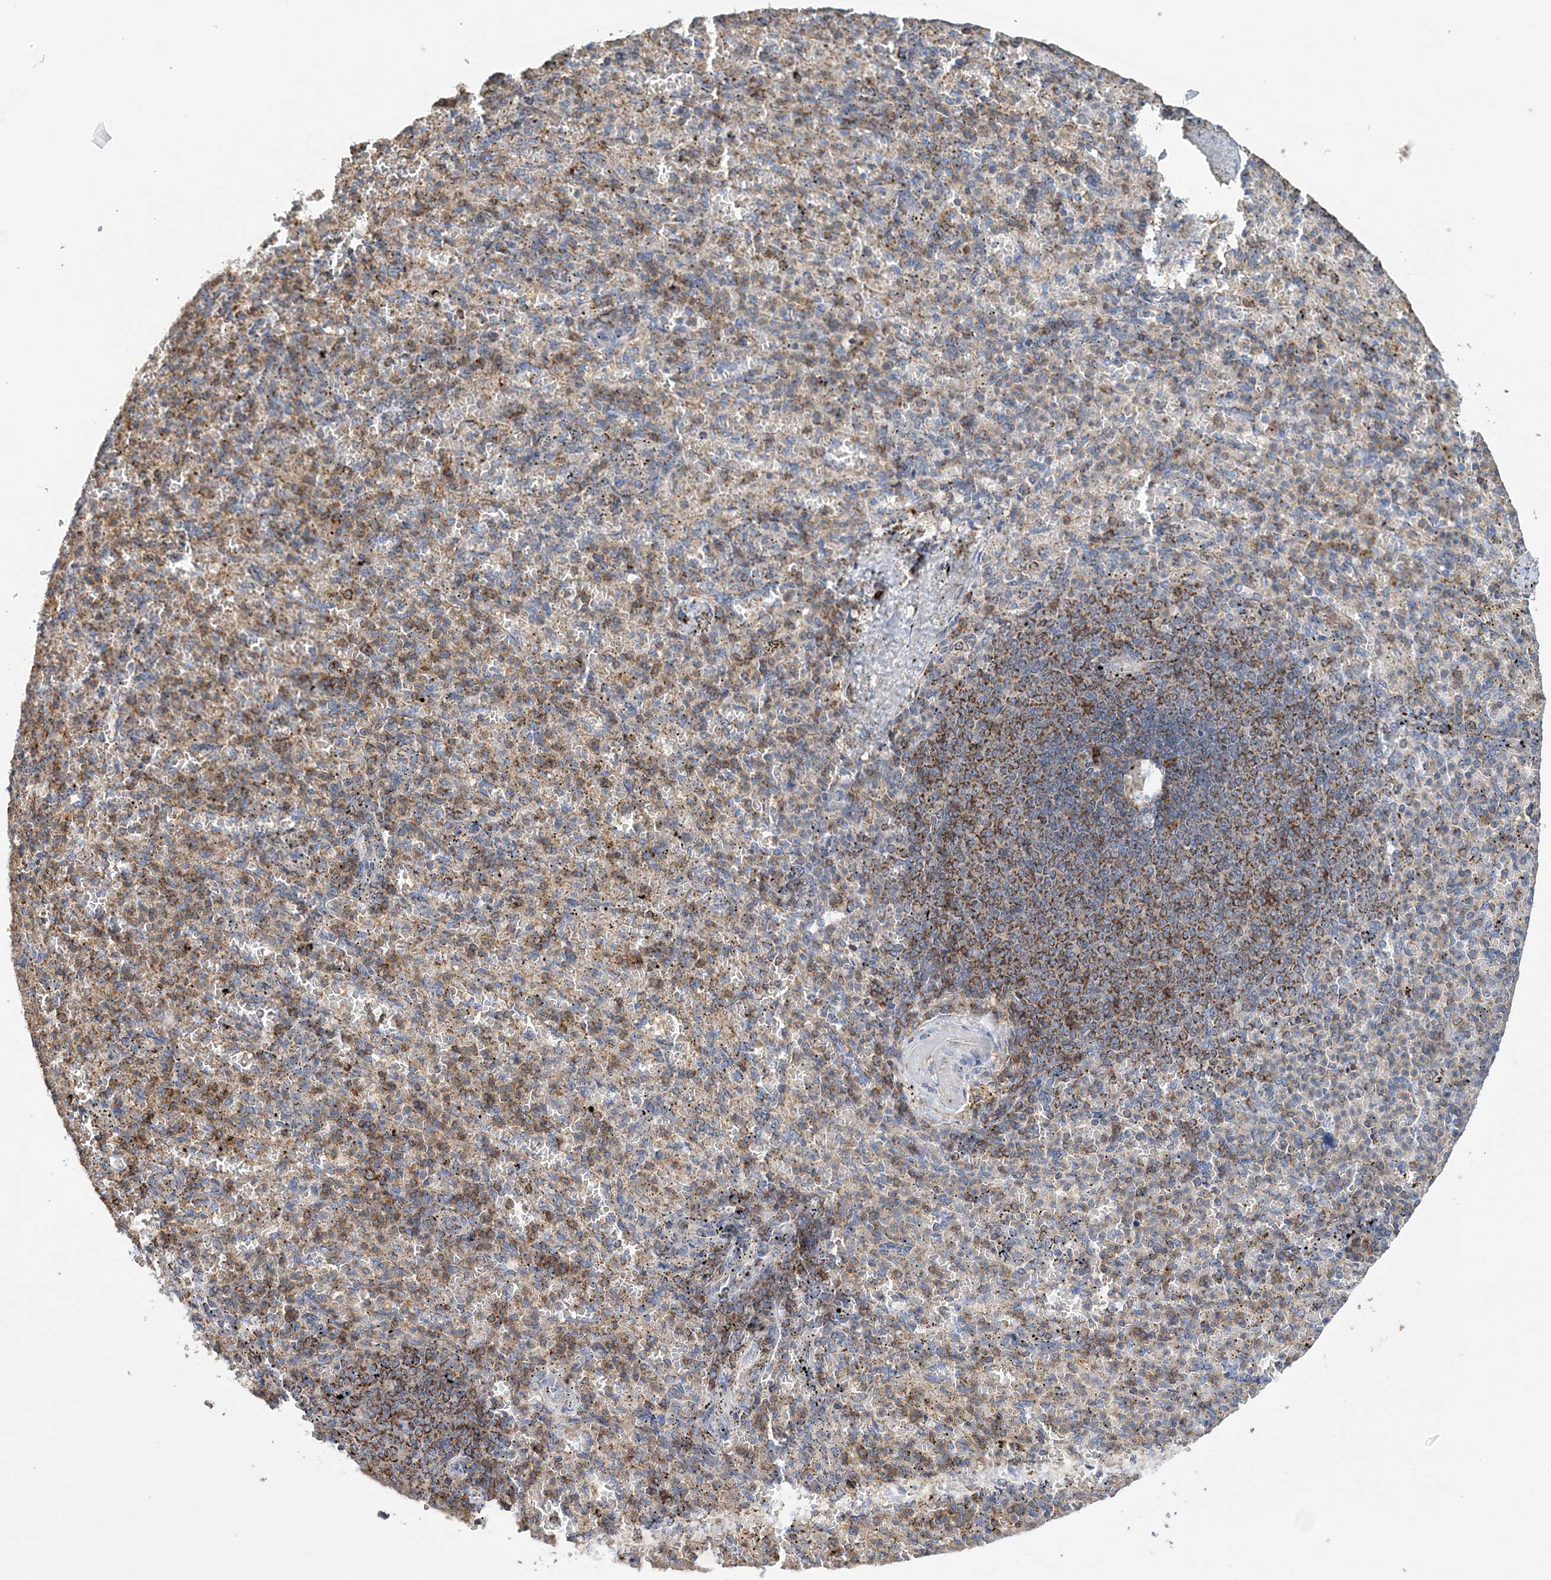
{"staining": {"intensity": "moderate", "quantity": "<25%", "location": "cytoplasmic/membranous"}, "tissue": "spleen", "cell_type": "Cells in red pulp", "image_type": "normal", "snomed": [{"axis": "morphology", "description": "Normal tissue, NOS"}, {"axis": "topography", "description": "Spleen"}], "caption": "High-power microscopy captured an immunohistochemistry micrograph of unremarkable spleen, revealing moderate cytoplasmic/membranous expression in about <25% of cells in red pulp. The protein is shown in brown color, while the nuclei are stained blue.", "gene": "TTC32", "patient": {"sex": "female", "age": 74}}